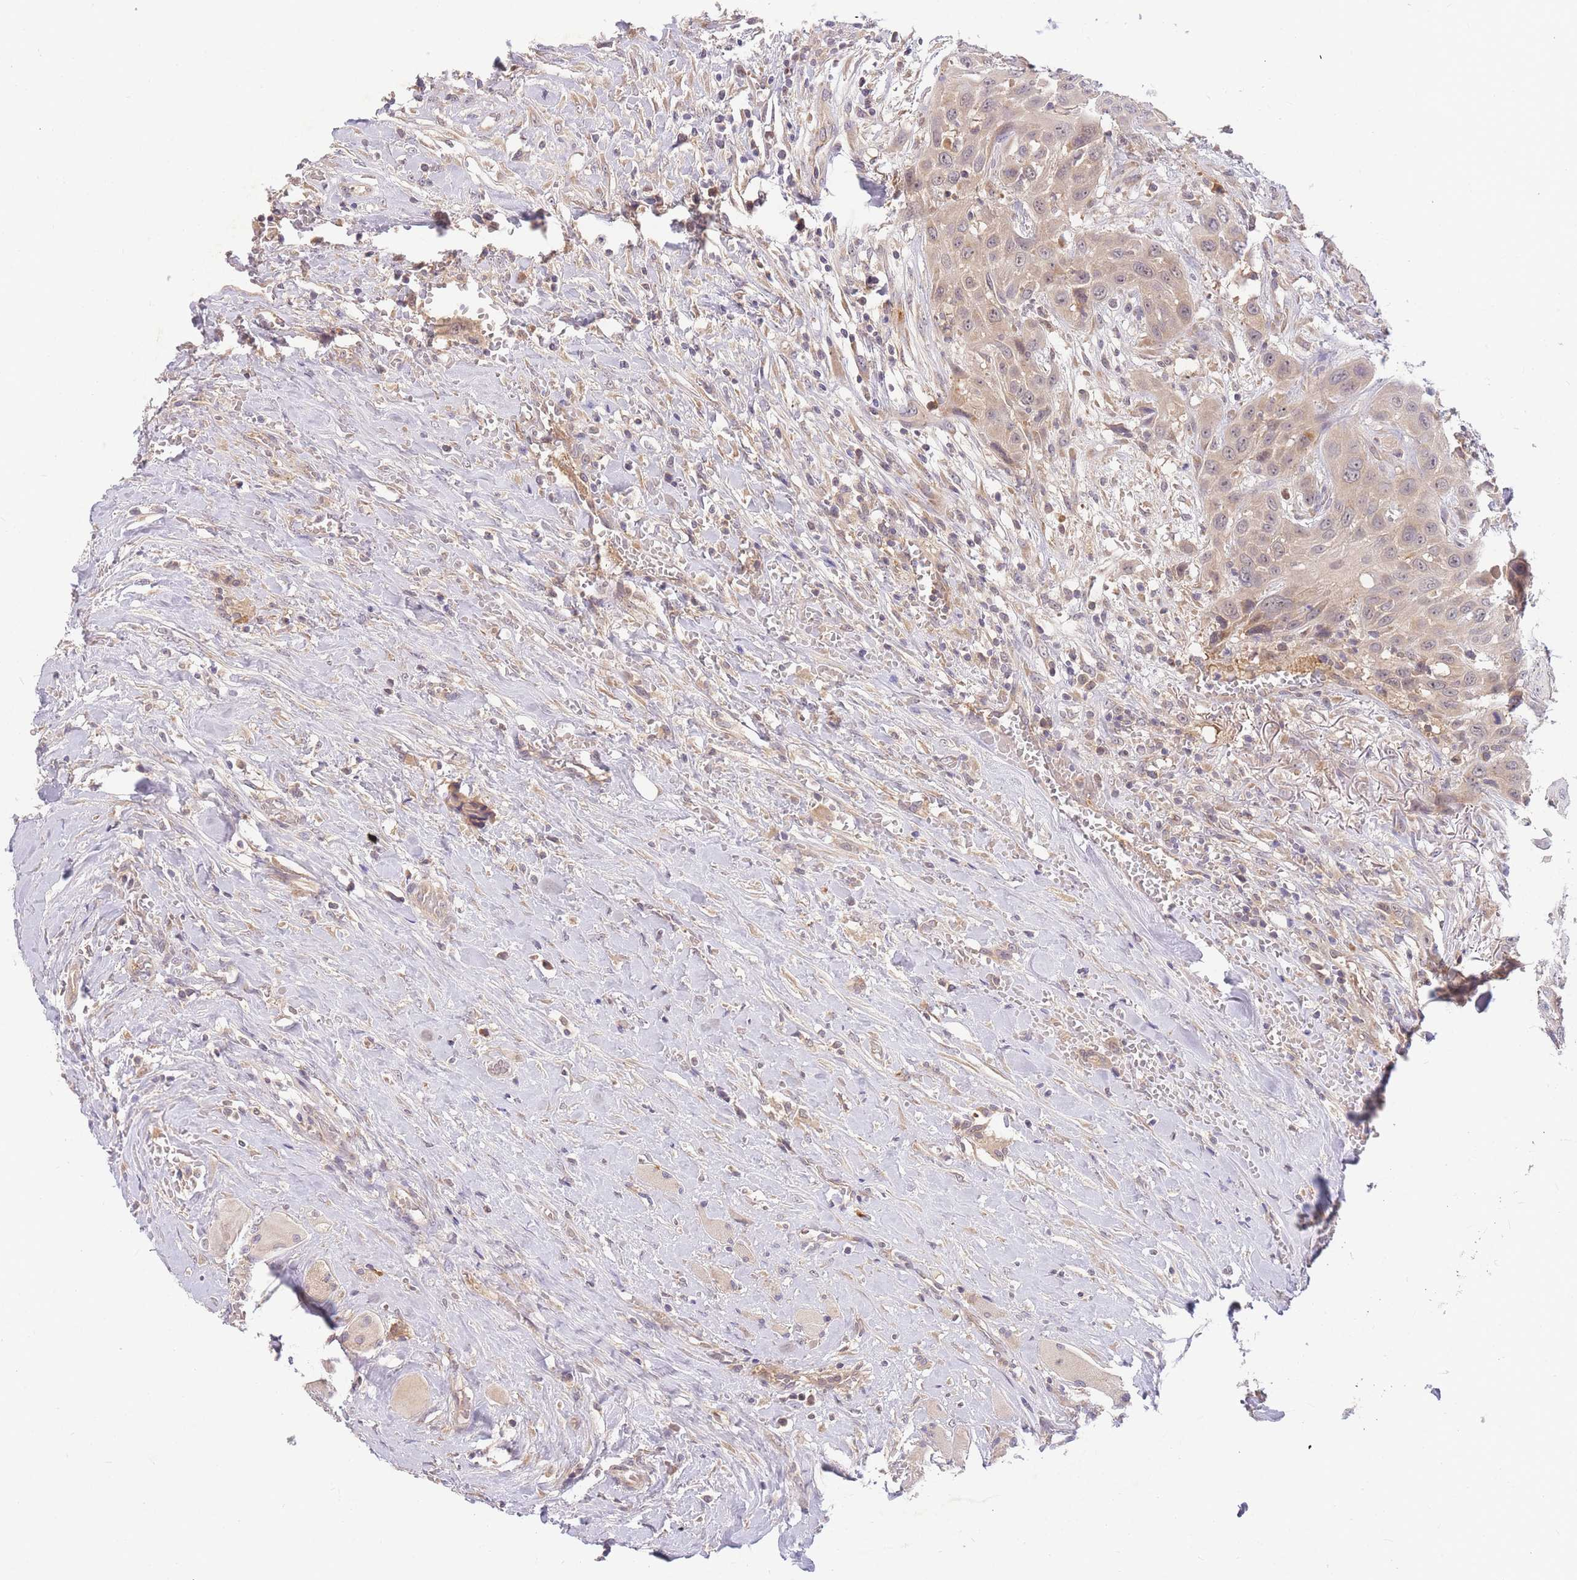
{"staining": {"intensity": "weak", "quantity": "25%-75%", "location": "cytoplasmic/membranous"}, "tissue": "head and neck cancer", "cell_type": "Tumor cells", "image_type": "cancer", "snomed": [{"axis": "morphology", "description": "Squamous cell carcinoma, NOS"}, {"axis": "topography", "description": "Head-Neck"}], "caption": "Brown immunohistochemical staining in head and neck squamous cell carcinoma reveals weak cytoplasmic/membranous positivity in about 25%-75% of tumor cells. (brown staining indicates protein expression, while blue staining denotes nuclei).", "gene": "ZNF577", "patient": {"sex": "male", "age": 81}}